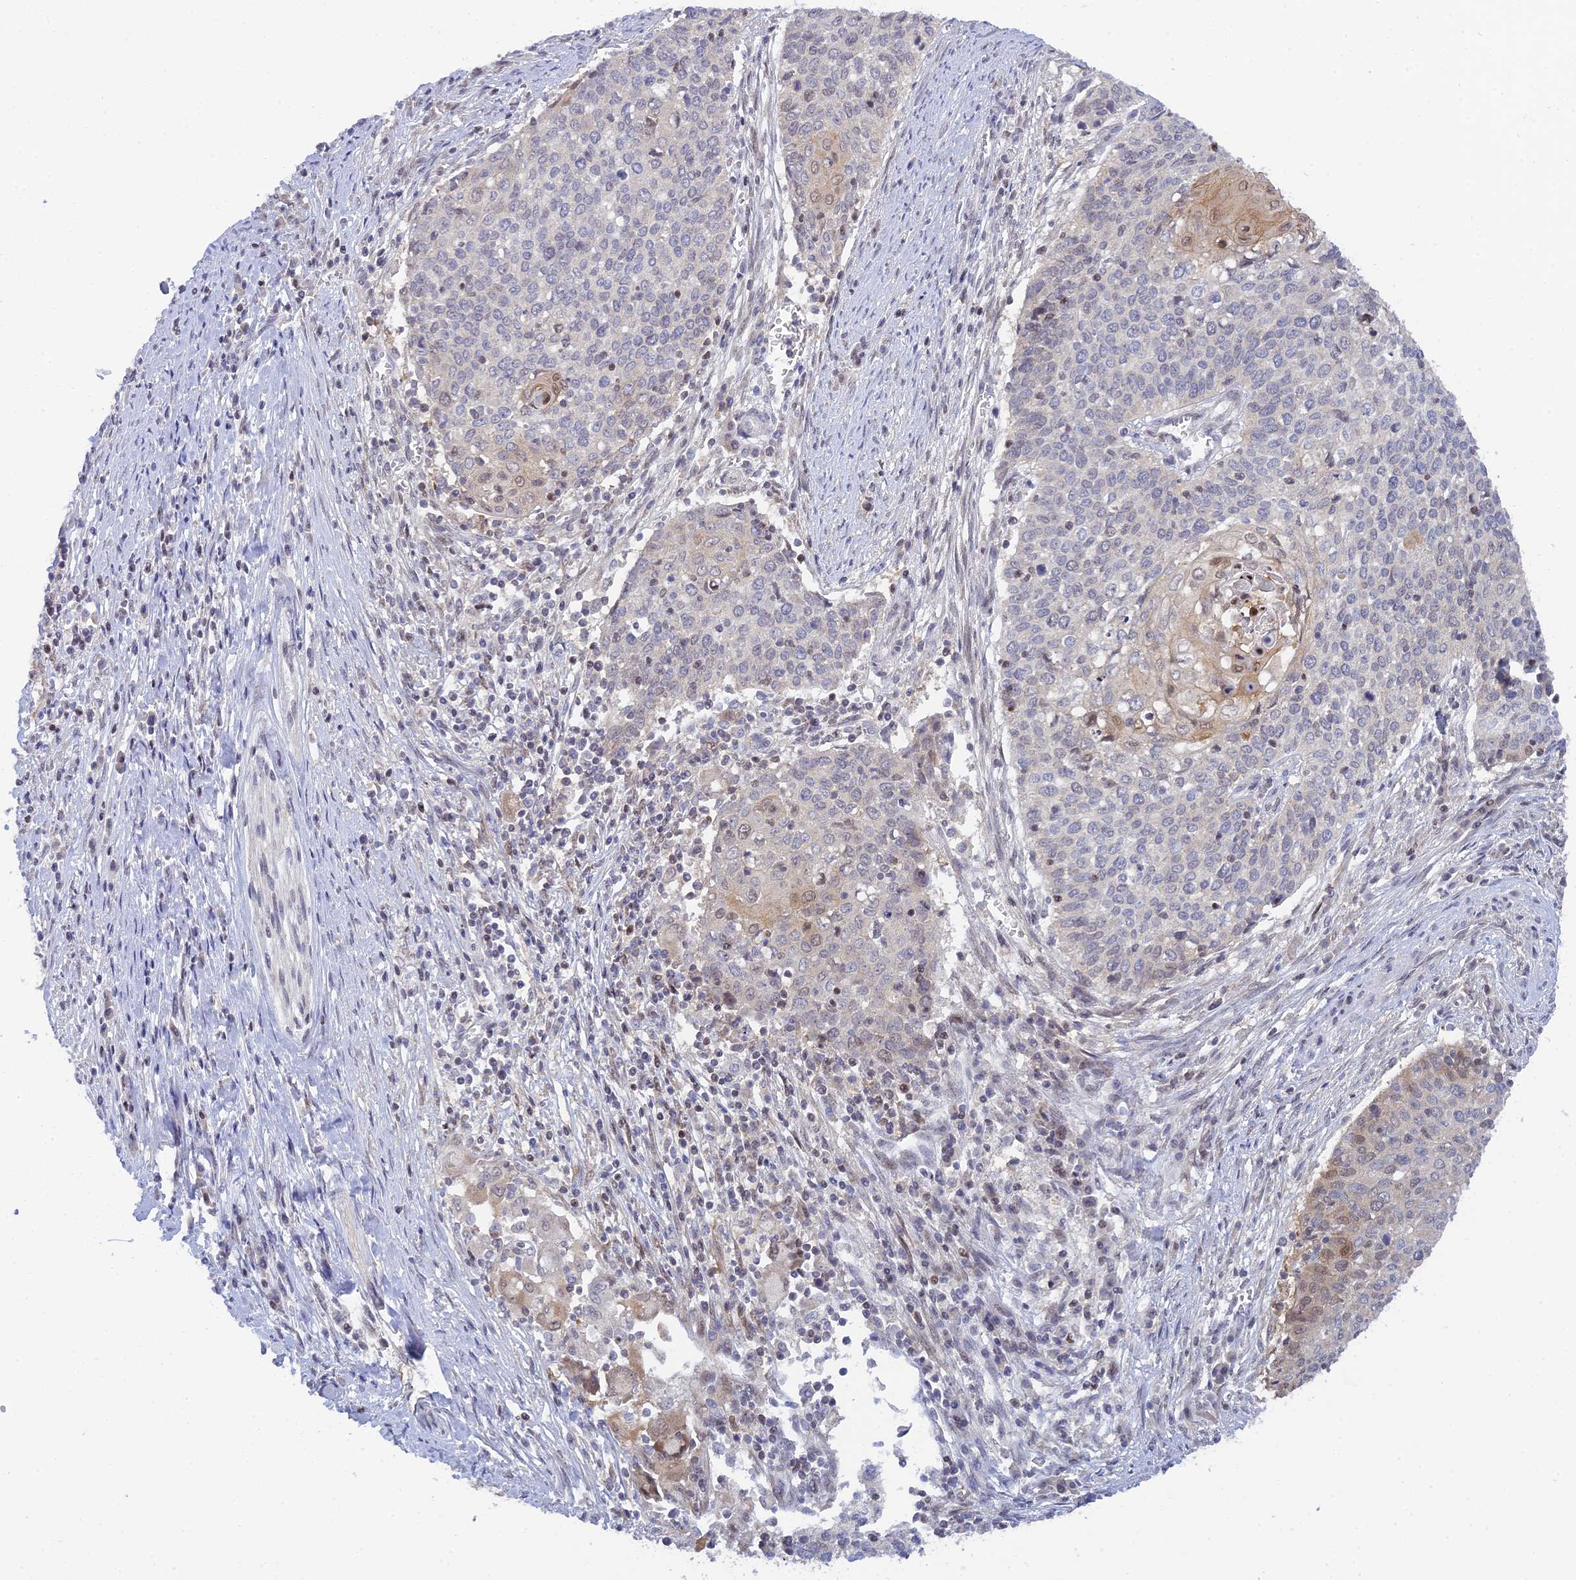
{"staining": {"intensity": "weak", "quantity": "<25%", "location": "cytoplasmic/membranous"}, "tissue": "cervical cancer", "cell_type": "Tumor cells", "image_type": "cancer", "snomed": [{"axis": "morphology", "description": "Squamous cell carcinoma, NOS"}, {"axis": "topography", "description": "Cervix"}], "caption": "This image is of cervical cancer (squamous cell carcinoma) stained with IHC to label a protein in brown with the nuclei are counter-stained blue. There is no expression in tumor cells.", "gene": "ELOA2", "patient": {"sex": "female", "age": 39}}